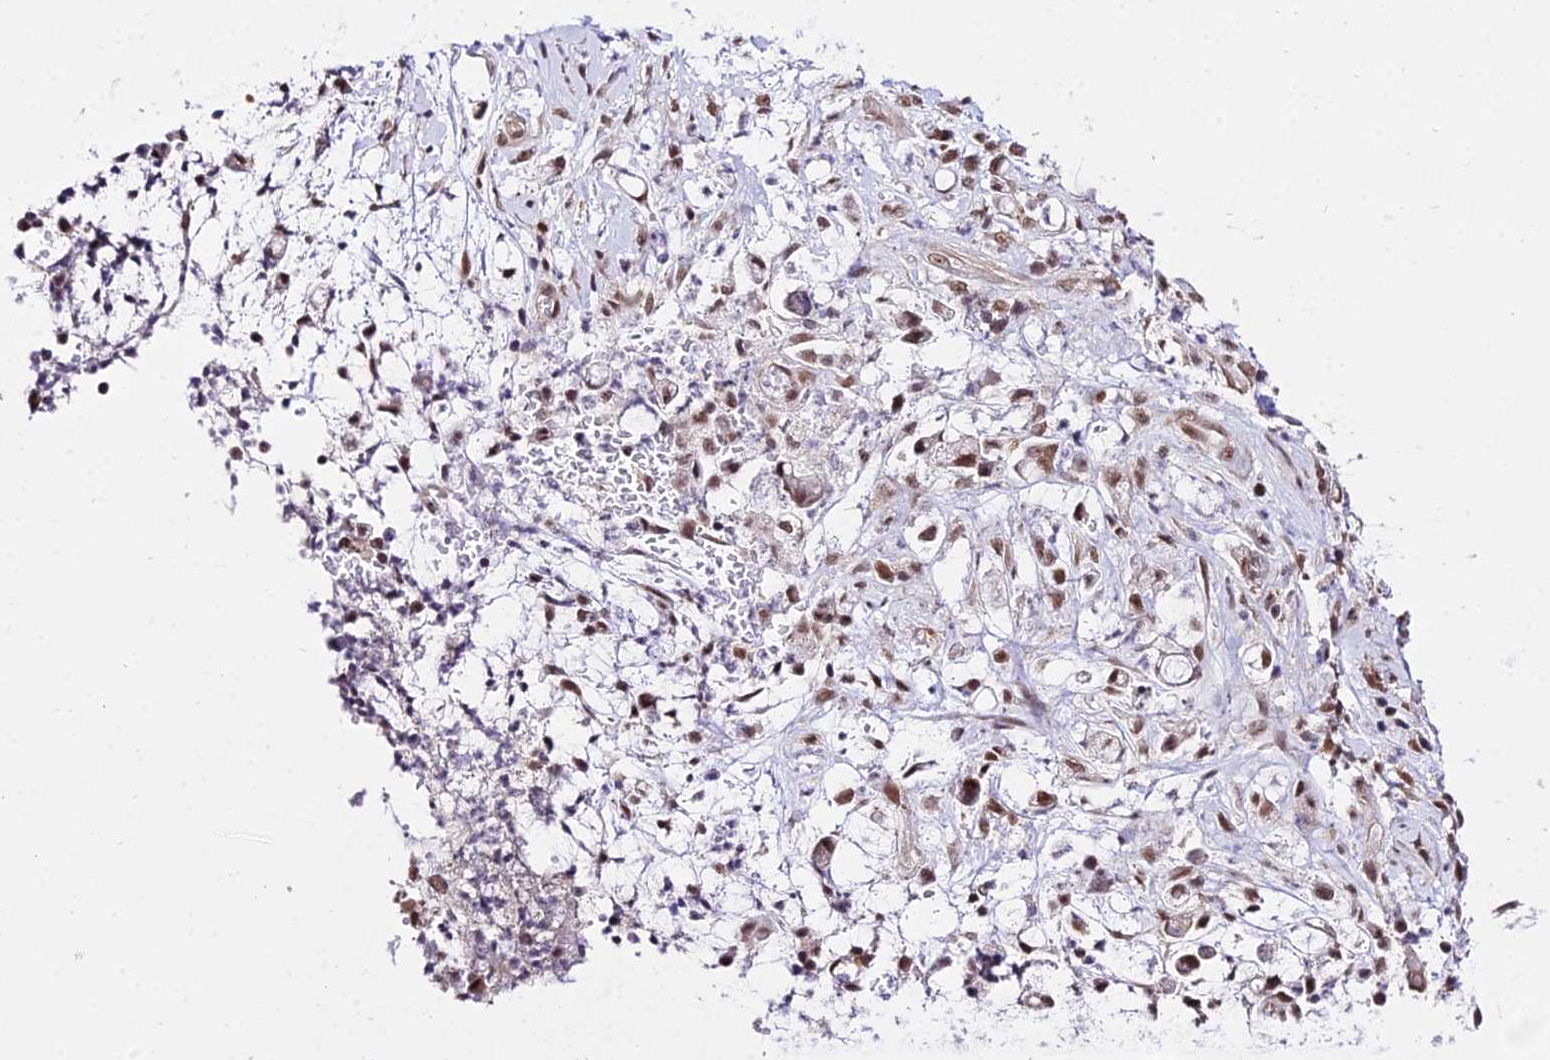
{"staining": {"intensity": "weak", "quantity": "<25%", "location": "cytoplasmic/membranous,nuclear"}, "tissue": "stomach cancer", "cell_type": "Tumor cells", "image_type": "cancer", "snomed": [{"axis": "morphology", "description": "Adenocarcinoma, NOS"}, {"axis": "topography", "description": "Stomach"}], "caption": "Tumor cells are negative for protein expression in human adenocarcinoma (stomach).", "gene": "POLR2I", "patient": {"sex": "female", "age": 60}}